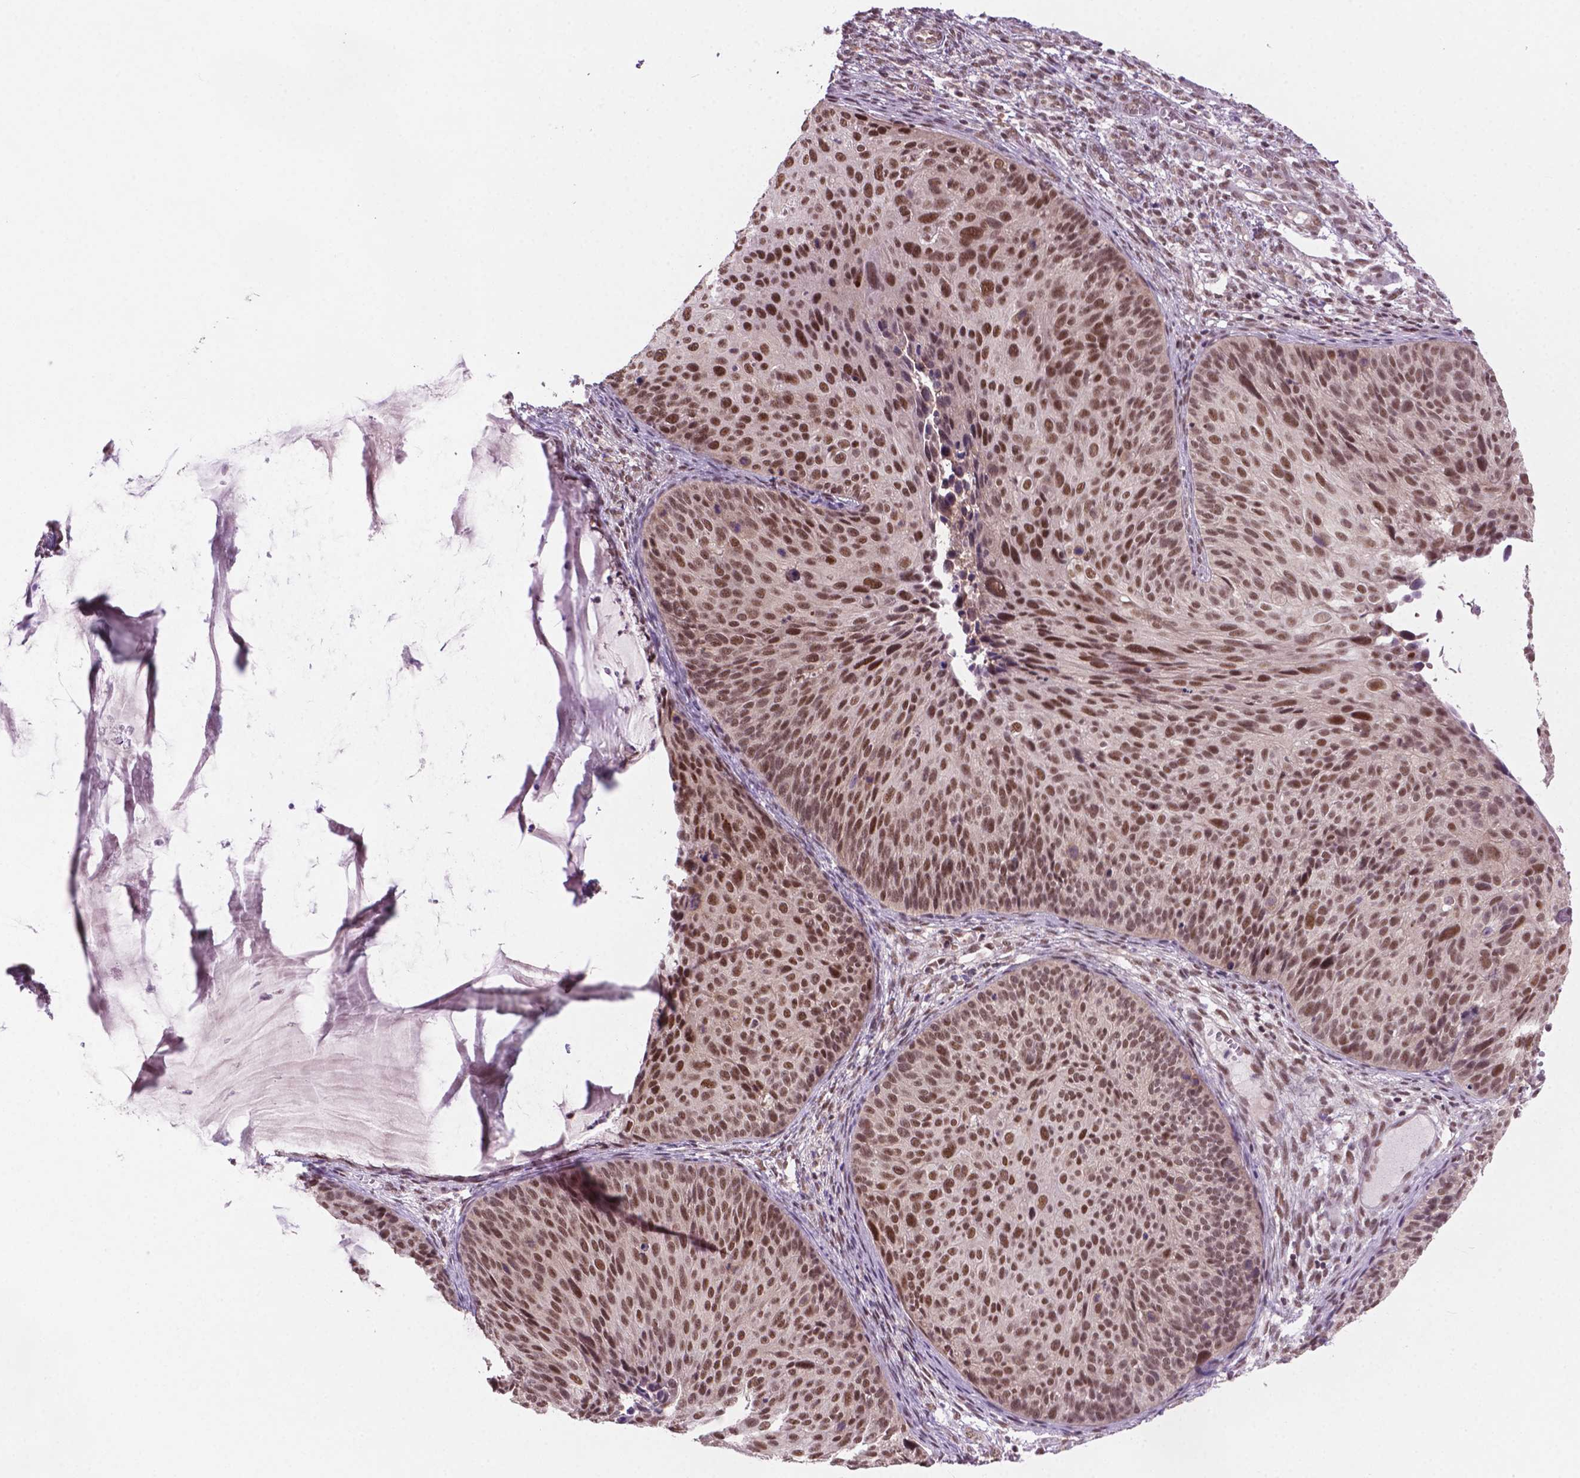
{"staining": {"intensity": "moderate", "quantity": ">75%", "location": "nuclear"}, "tissue": "cervical cancer", "cell_type": "Tumor cells", "image_type": "cancer", "snomed": [{"axis": "morphology", "description": "Squamous cell carcinoma, NOS"}, {"axis": "topography", "description": "Cervix"}], "caption": "Moderate nuclear positivity is appreciated in approximately >75% of tumor cells in cervical cancer.", "gene": "PHAX", "patient": {"sex": "female", "age": 36}}